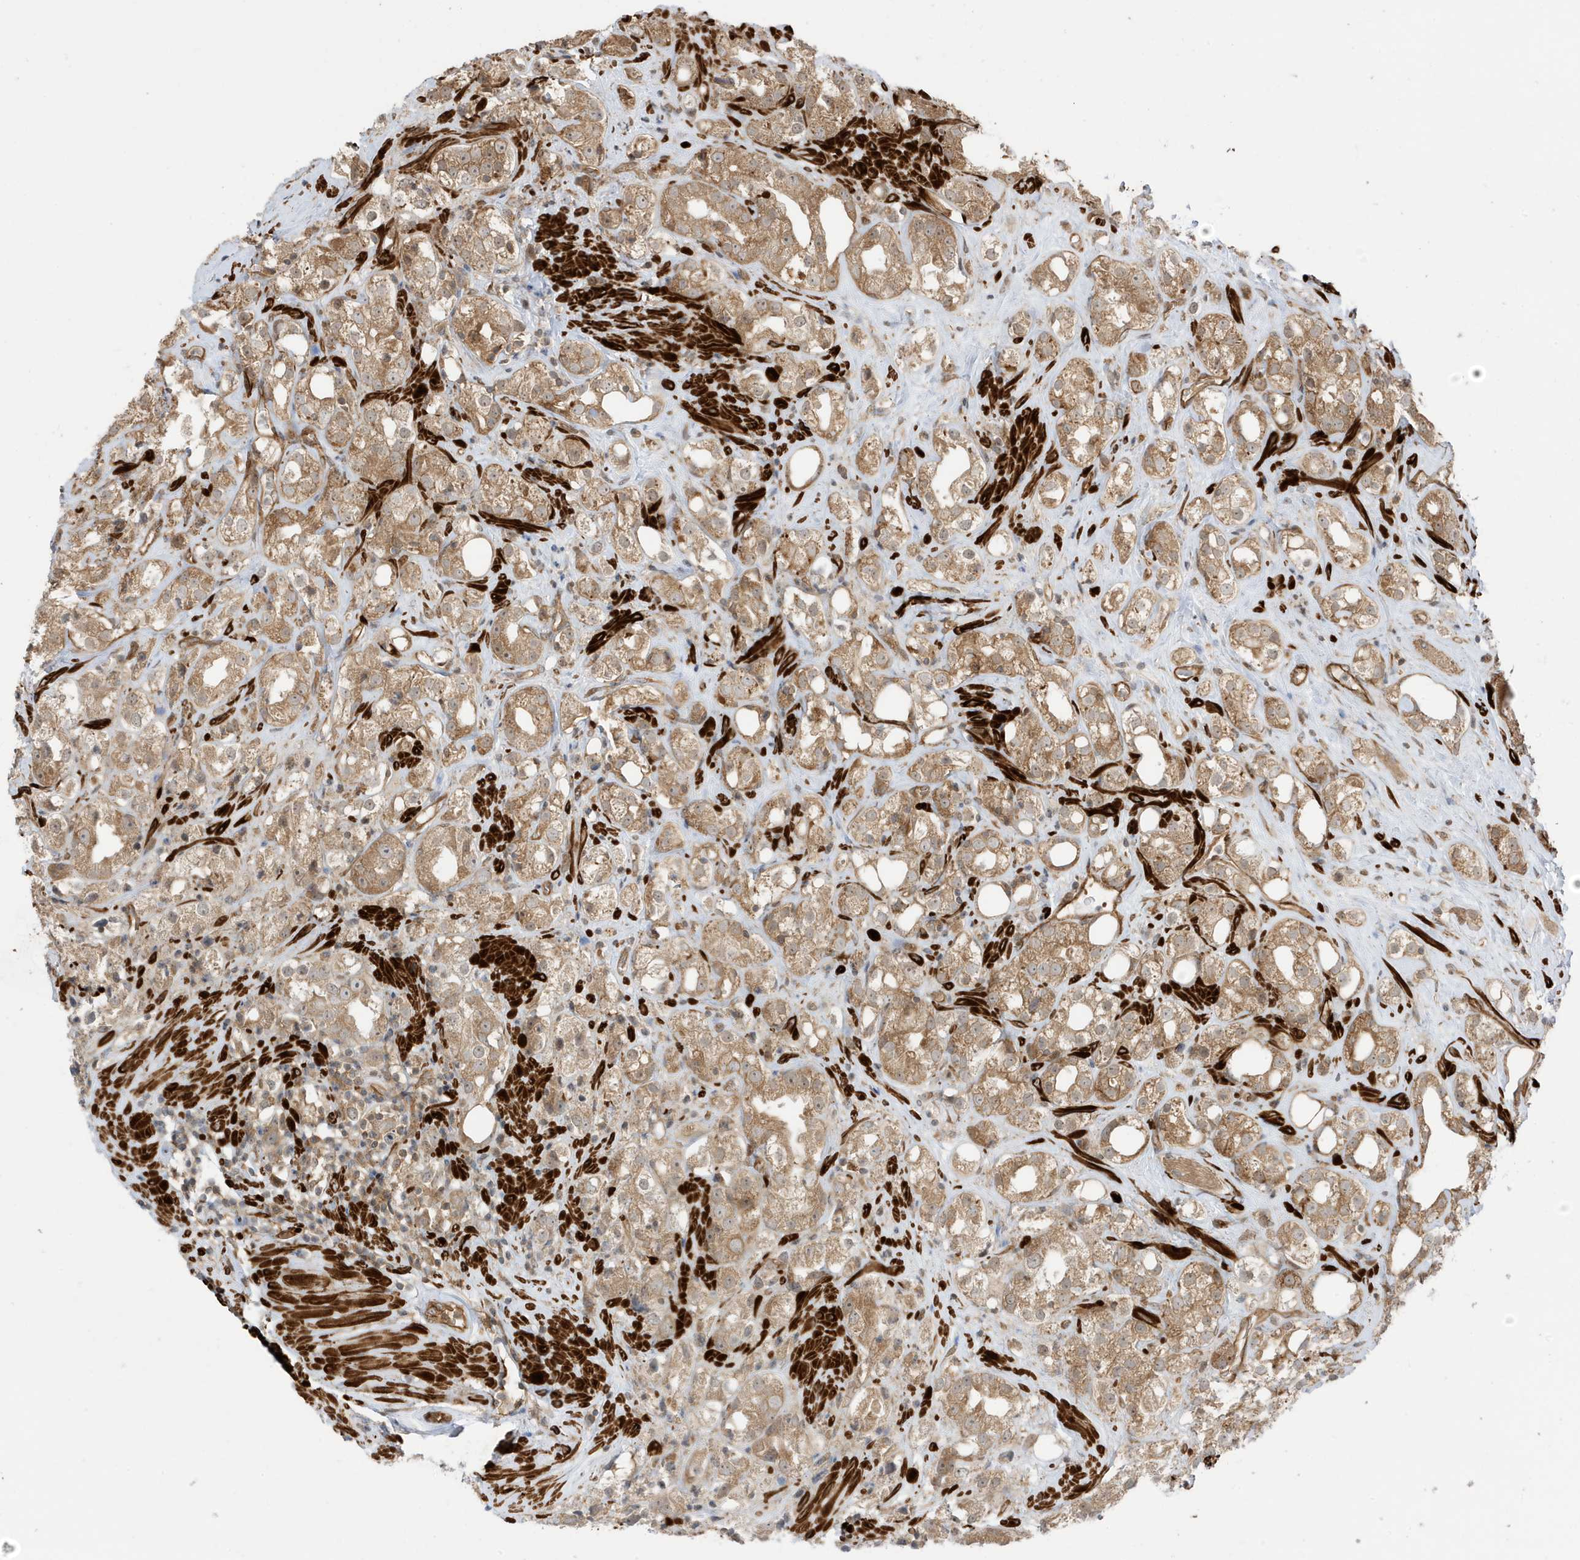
{"staining": {"intensity": "moderate", "quantity": ">75%", "location": "cytoplasmic/membranous"}, "tissue": "prostate cancer", "cell_type": "Tumor cells", "image_type": "cancer", "snomed": [{"axis": "morphology", "description": "Adenocarcinoma, NOS"}, {"axis": "topography", "description": "Prostate"}], "caption": "Immunohistochemistry (IHC) micrograph of neoplastic tissue: prostate adenocarcinoma stained using immunohistochemistry demonstrates medium levels of moderate protein expression localized specifically in the cytoplasmic/membranous of tumor cells, appearing as a cytoplasmic/membranous brown color.", "gene": "CDC42EP3", "patient": {"sex": "male", "age": 79}}